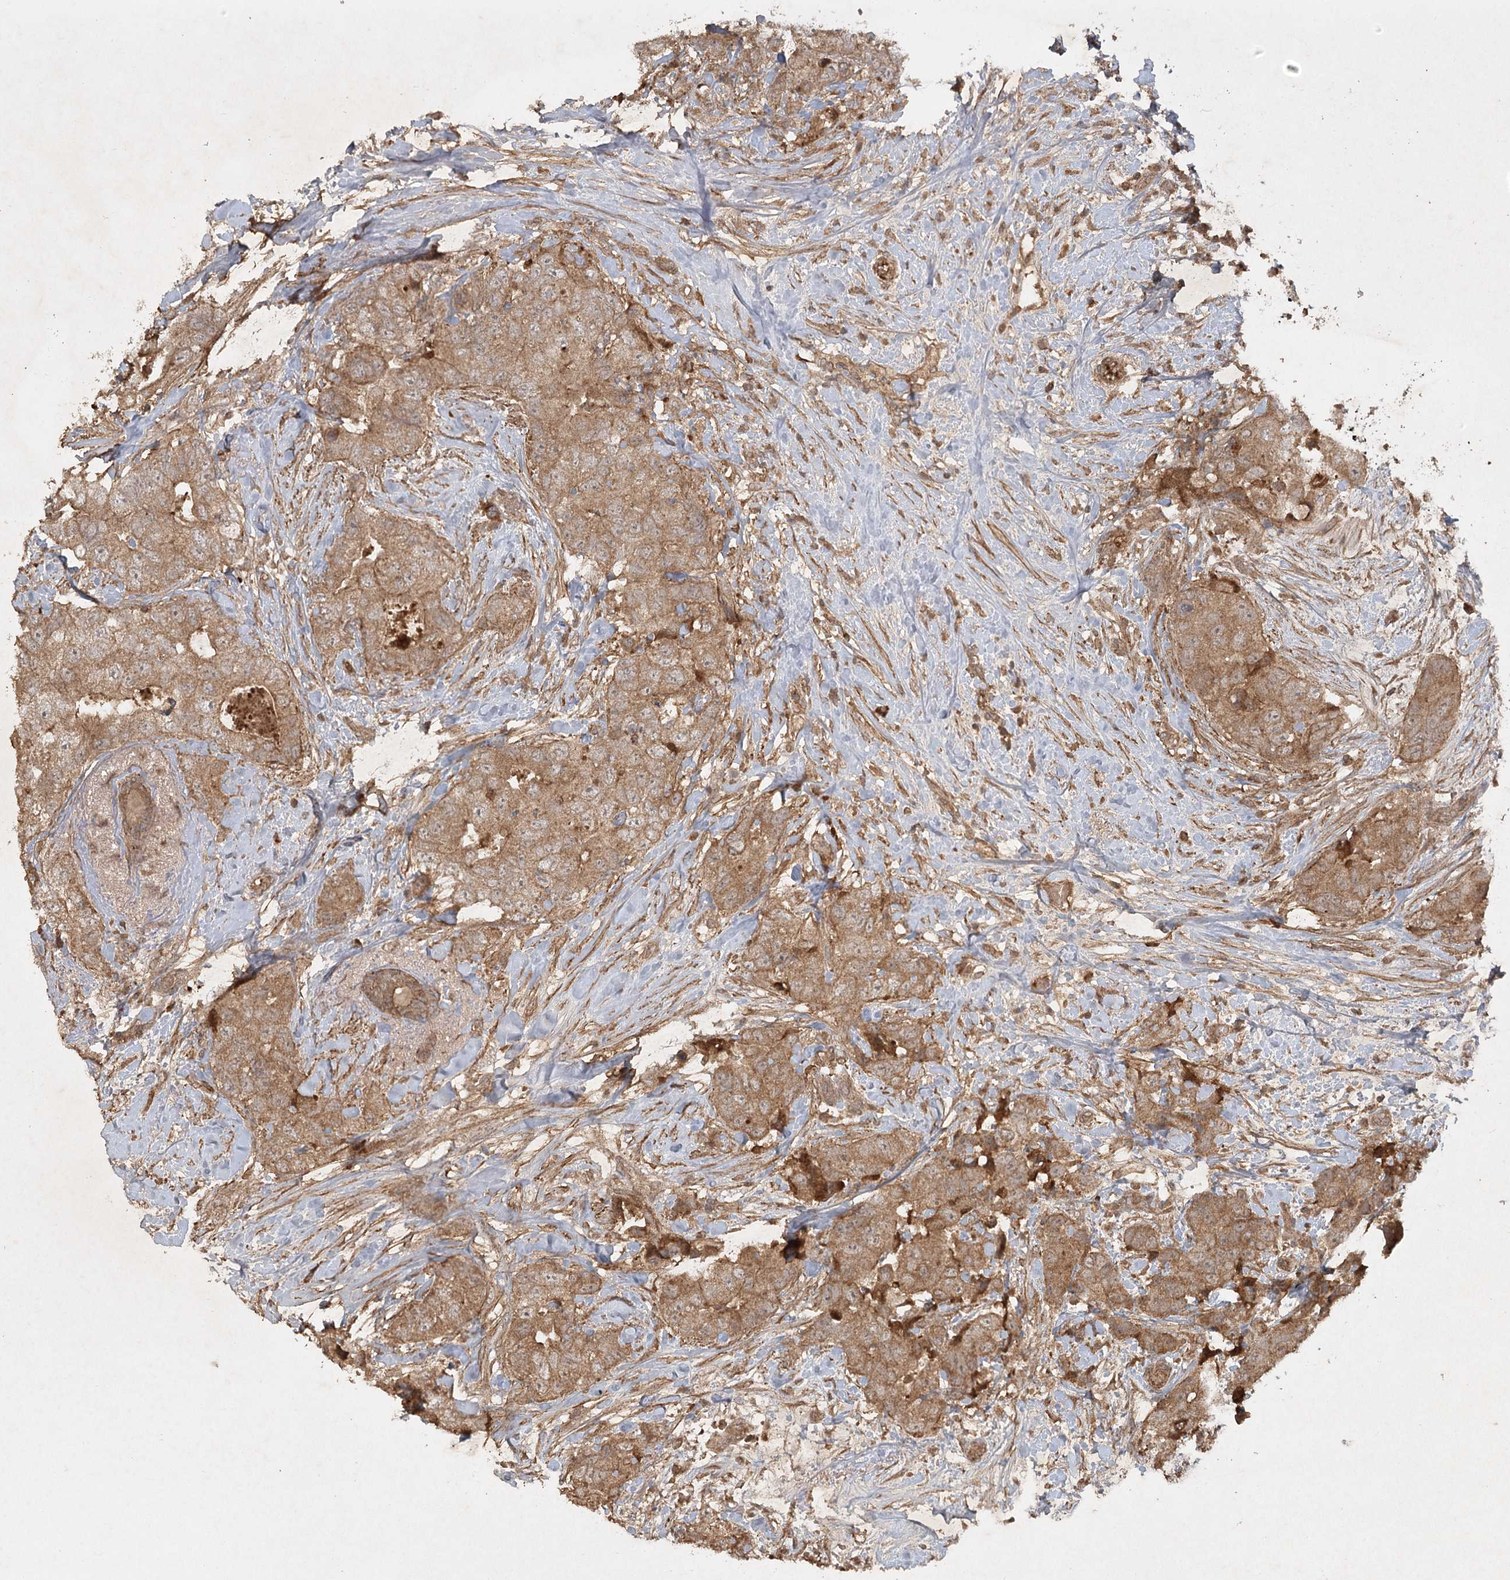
{"staining": {"intensity": "moderate", "quantity": ">75%", "location": "cytoplasmic/membranous"}, "tissue": "breast cancer", "cell_type": "Tumor cells", "image_type": "cancer", "snomed": [{"axis": "morphology", "description": "Duct carcinoma"}, {"axis": "topography", "description": "Breast"}], "caption": "A brown stain labels moderate cytoplasmic/membranous expression of a protein in human invasive ductal carcinoma (breast) tumor cells. Ihc stains the protein of interest in brown and the nuclei are stained blue.", "gene": "ARL13A", "patient": {"sex": "female", "age": 62}}